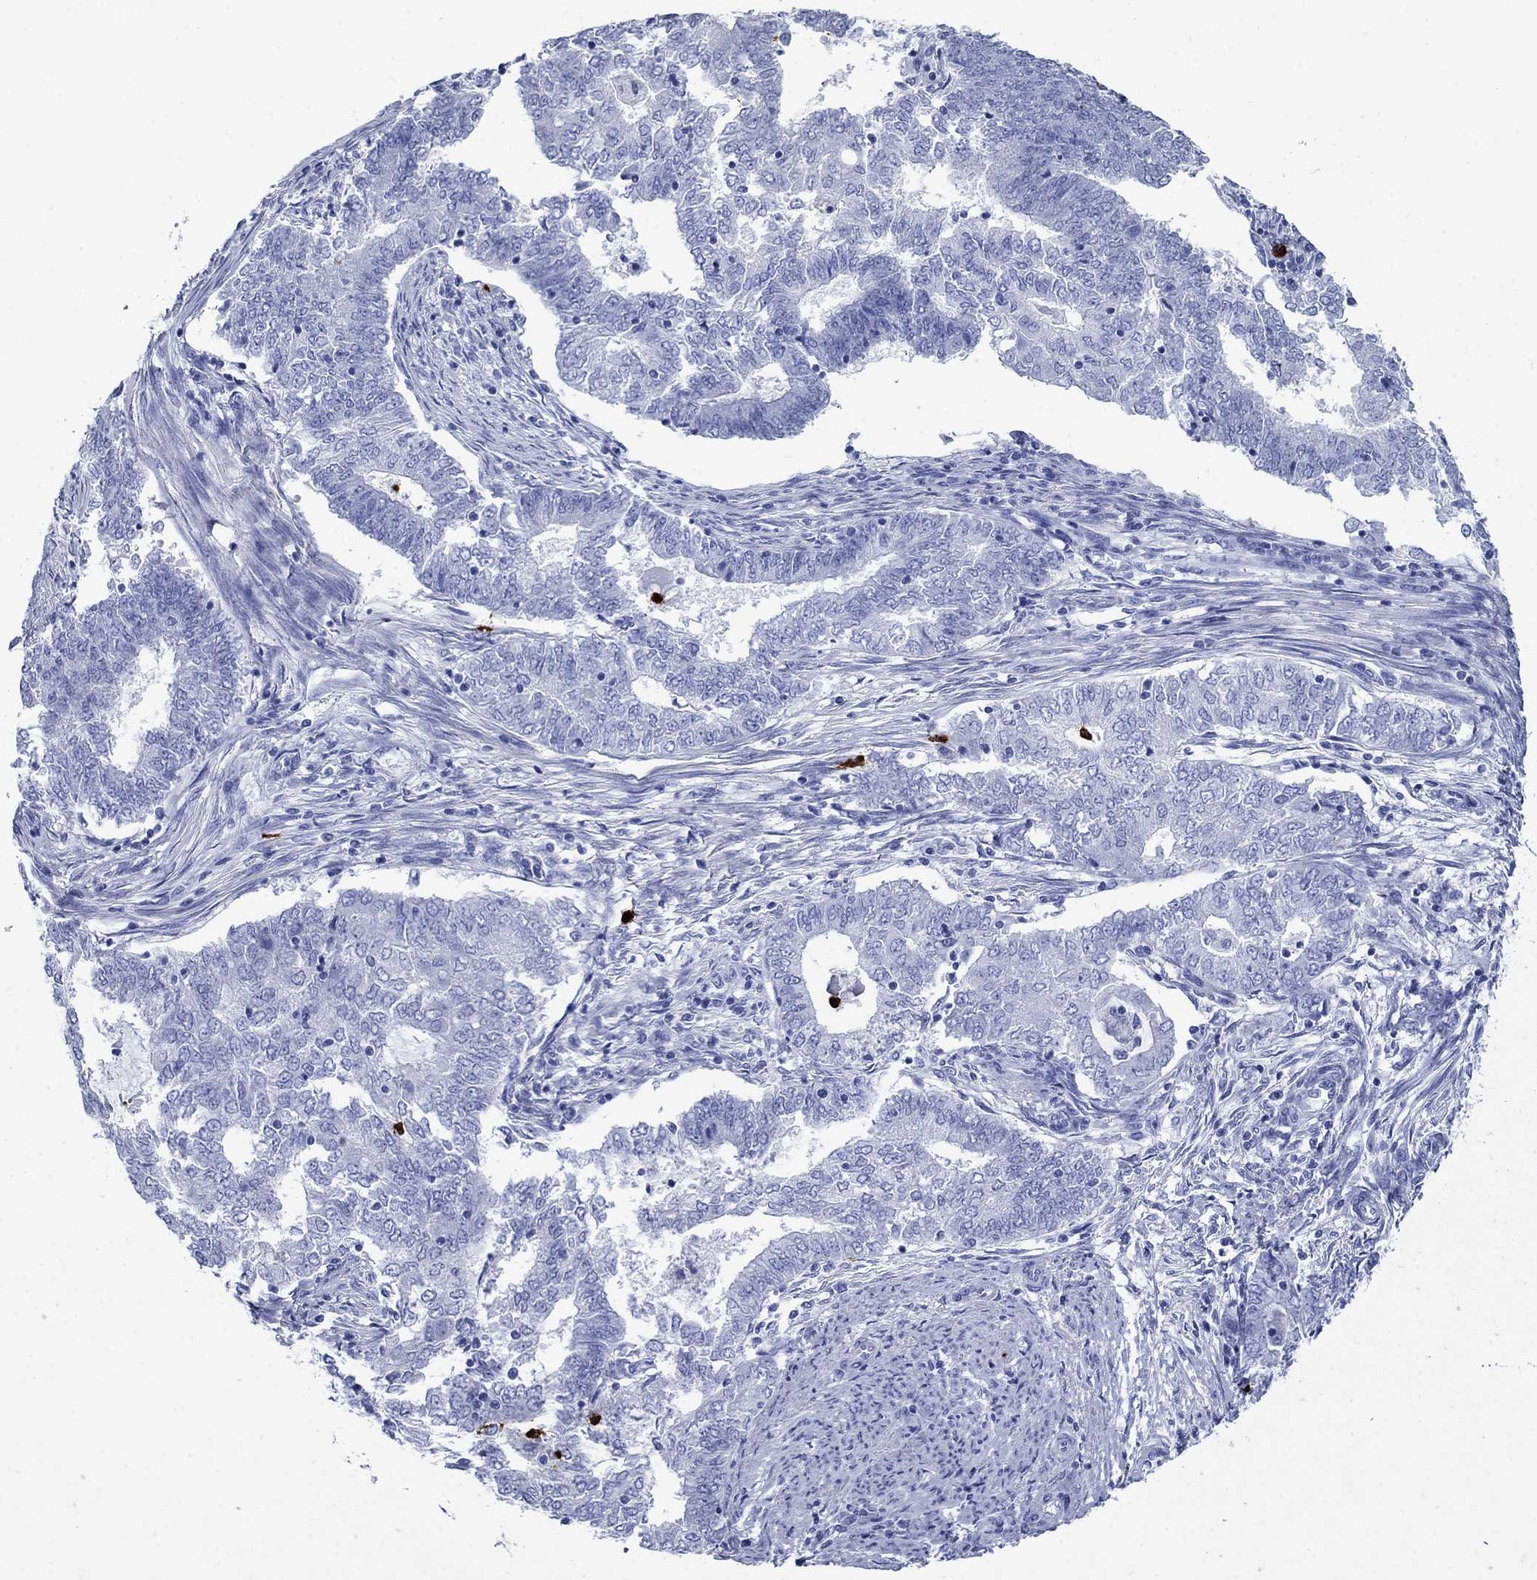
{"staining": {"intensity": "negative", "quantity": "none", "location": "none"}, "tissue": "endometrial cancer", "cell_type": "Tumor cells", "image_type": "cancer", "snomed": [{"axis": "morphology", "description": "Adenocarcinoma, NOS"}, {"axis": "topography", "description": "Endometrium"}], "caption": "Immunohistochemistry (IHC) image of human endometrial cancer stained for a protein (brown), which demonstrates no expression in tumor cells.", "gene": "AZU1", "patient": {"sex": "female", "age": 62}}